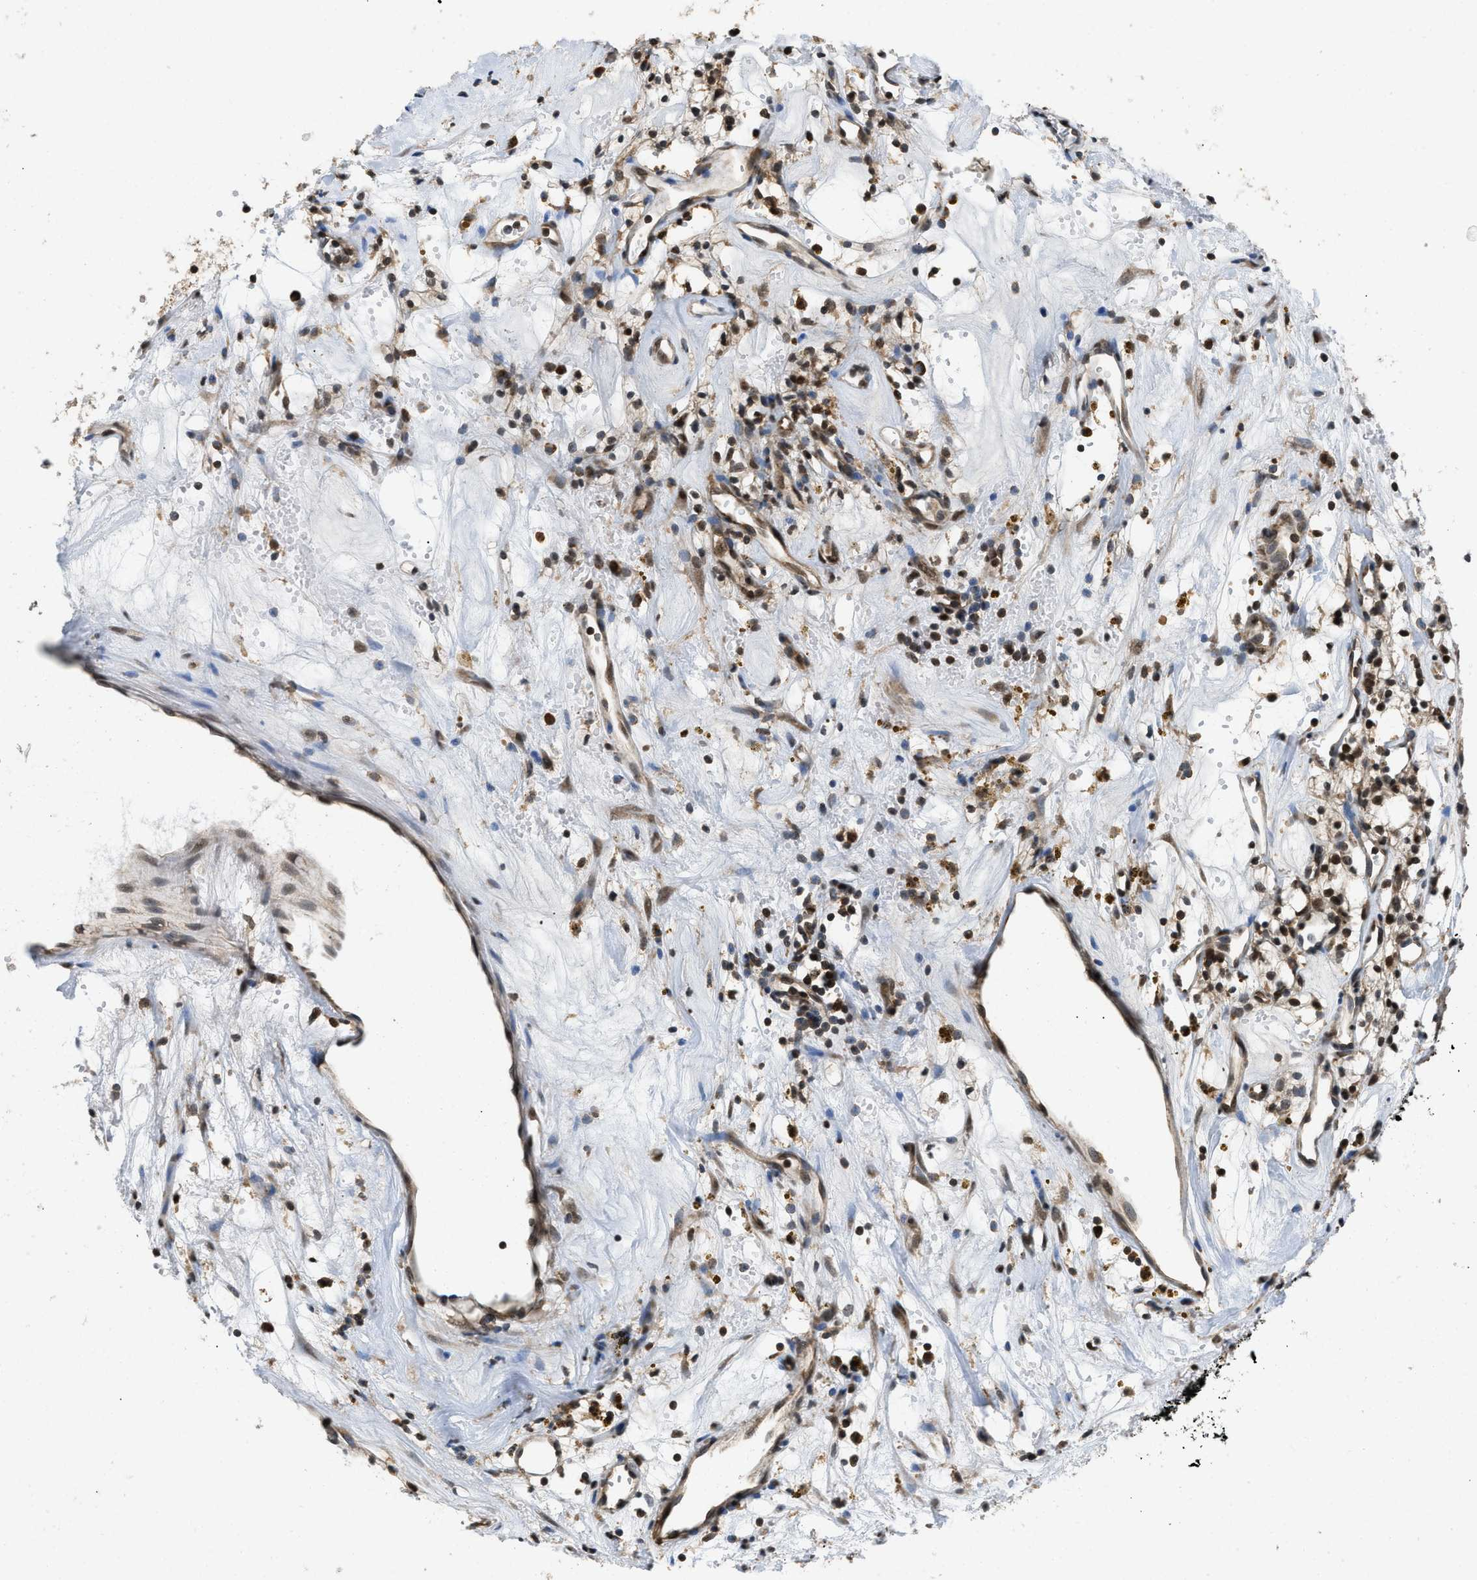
{"staining": {"intensity": "strong", "quantity": ">75%", "location": "nuclear"}, "tissue": "renal cancer", "cell_type": "Tumor cells", "image_type": "cancer", "snomed": [{"axis": "morphology", "description": "Adenocarcinoma, NOS"}, {"axis": "topography", "description": "Kidney"}], "caption": "A histopathology image of human renal adenocarcinoma stained for a protein displays strong nuclear brown staining in tumor cells.", "gene": "ATF7IP", "patient": {"sex": "male", "age": 59}}